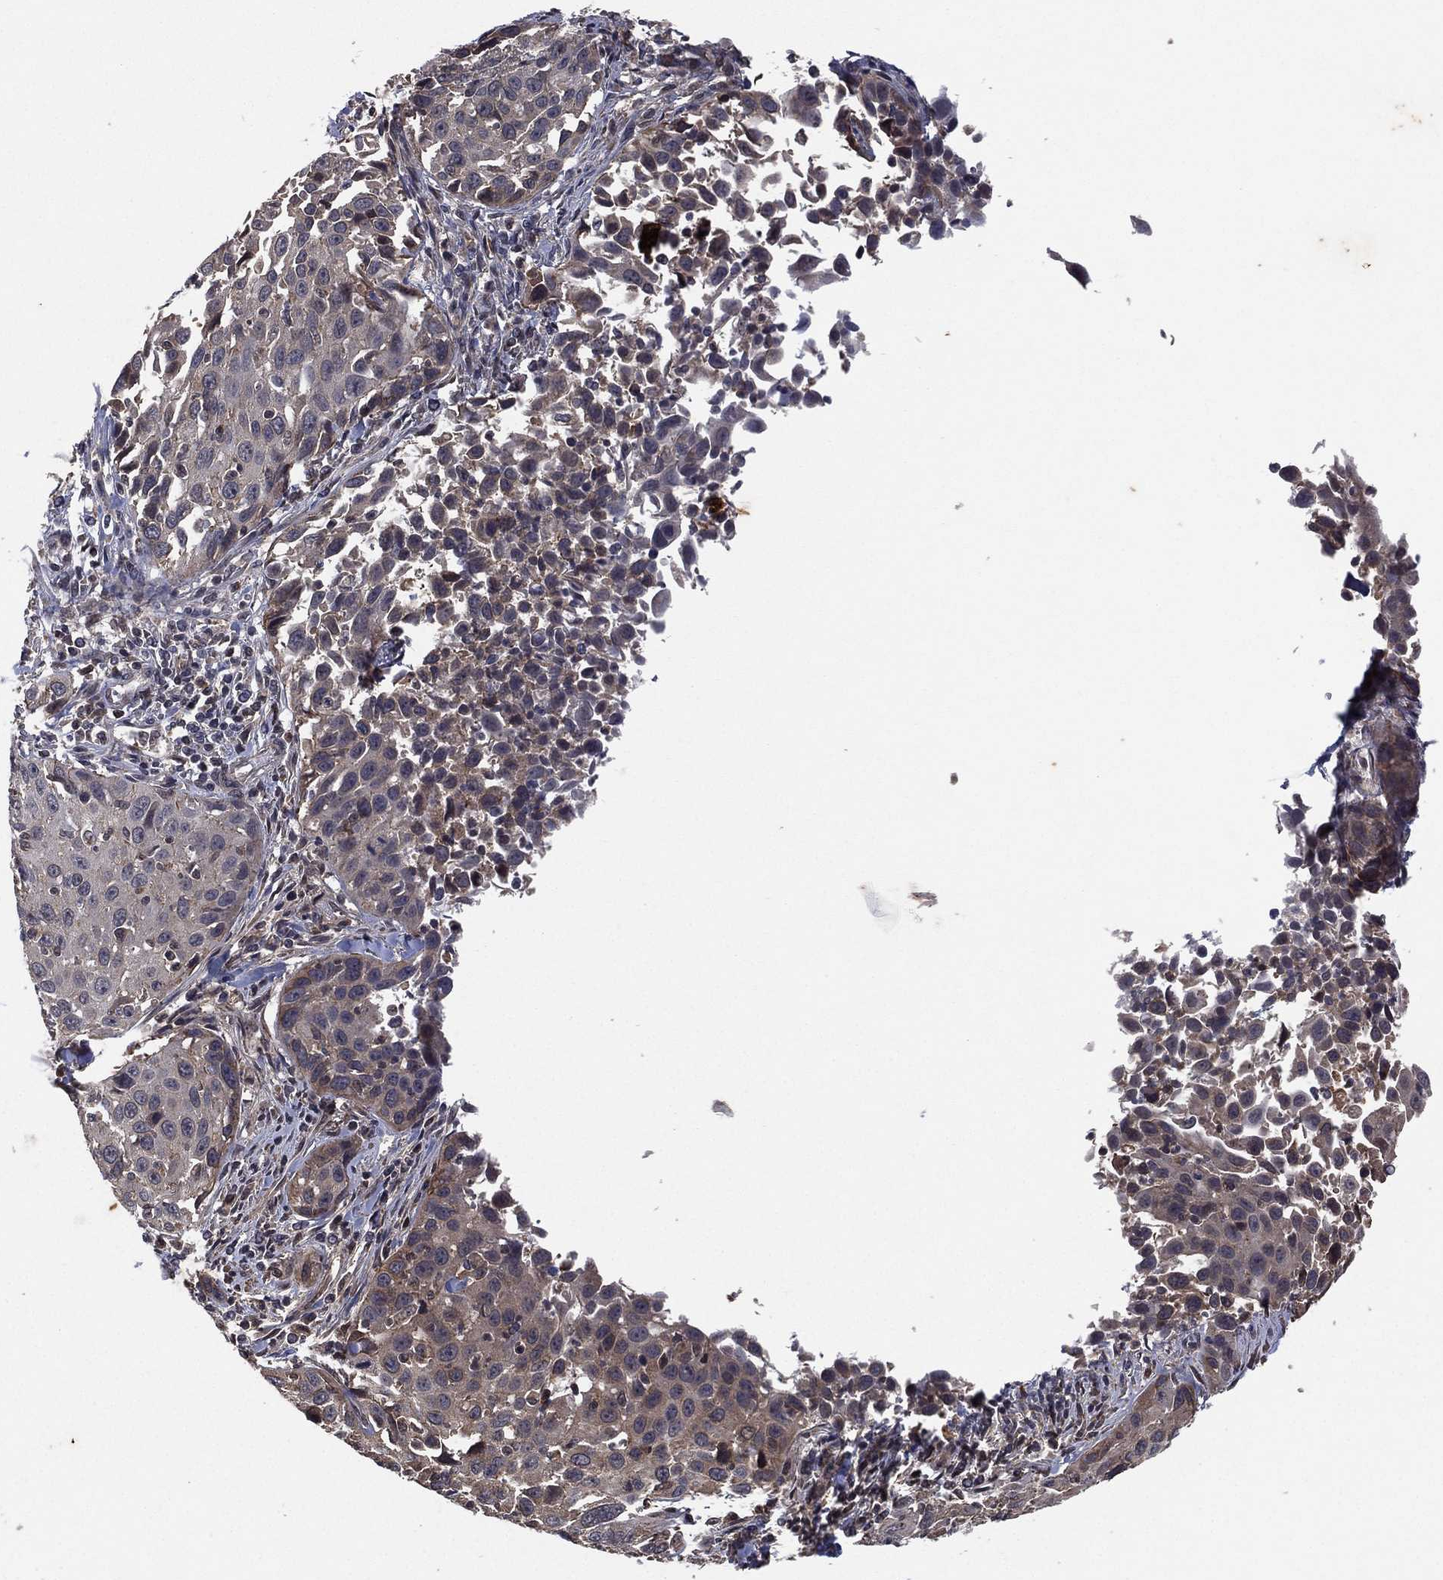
{"staining": {"intensity": "negative", "quantity": "none", "location": "none"}, "tissue": "cervical cancer", "cell_type": "Tumor cells", "image_type": "cancer", "snomed": [{"axis": "morphology", "description": "Squamous cell carcinoma, NOS"}, {"axis": "topography", "description": "Cervix"}], "caption": "This is an IHC photomicrograph of cervical cancer. There is no positivity in tumor cells.", "gene": "ATG4B", "patient": {"sex": "female", "age": 26}}